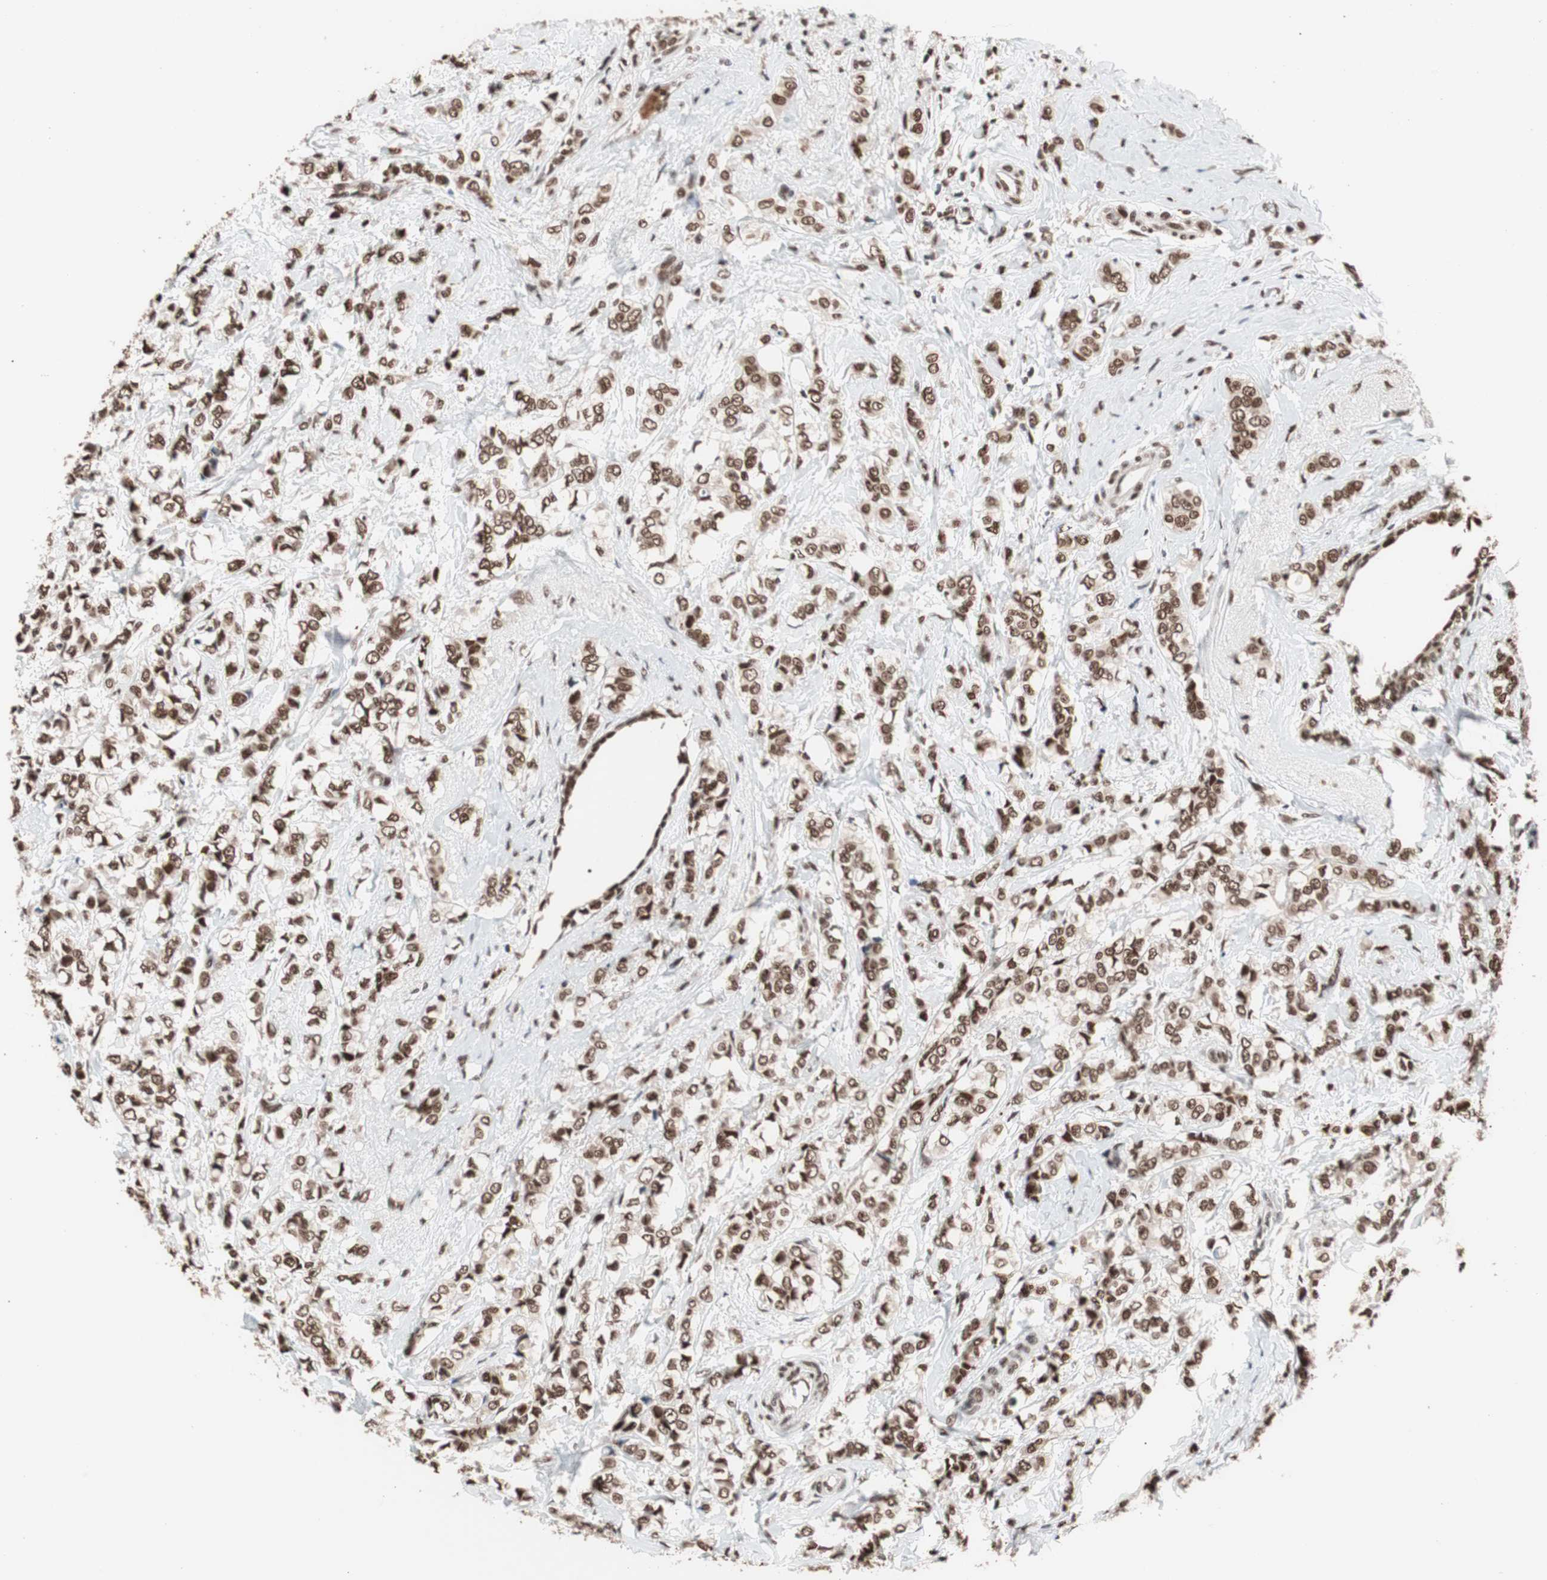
{"staining": {"intensity": "strong", "quantity": ">75%", "location": "nuclear"}, "tissue": "breast cancer", "cell_type": "Tumor cells", "image_type": "cancer", "snomed": [{"axis": "morphology", "description": "Lobular carcinoma"}, {"axis": "topography", "description": "Breast"}], "caption": "Tumor cells show high levels of strong nuclear positivity in about >75% of cells in lobular carcinoma (breast).", "gene": "CHAMP1", "patient": {"sex": "female", "age": 60}}